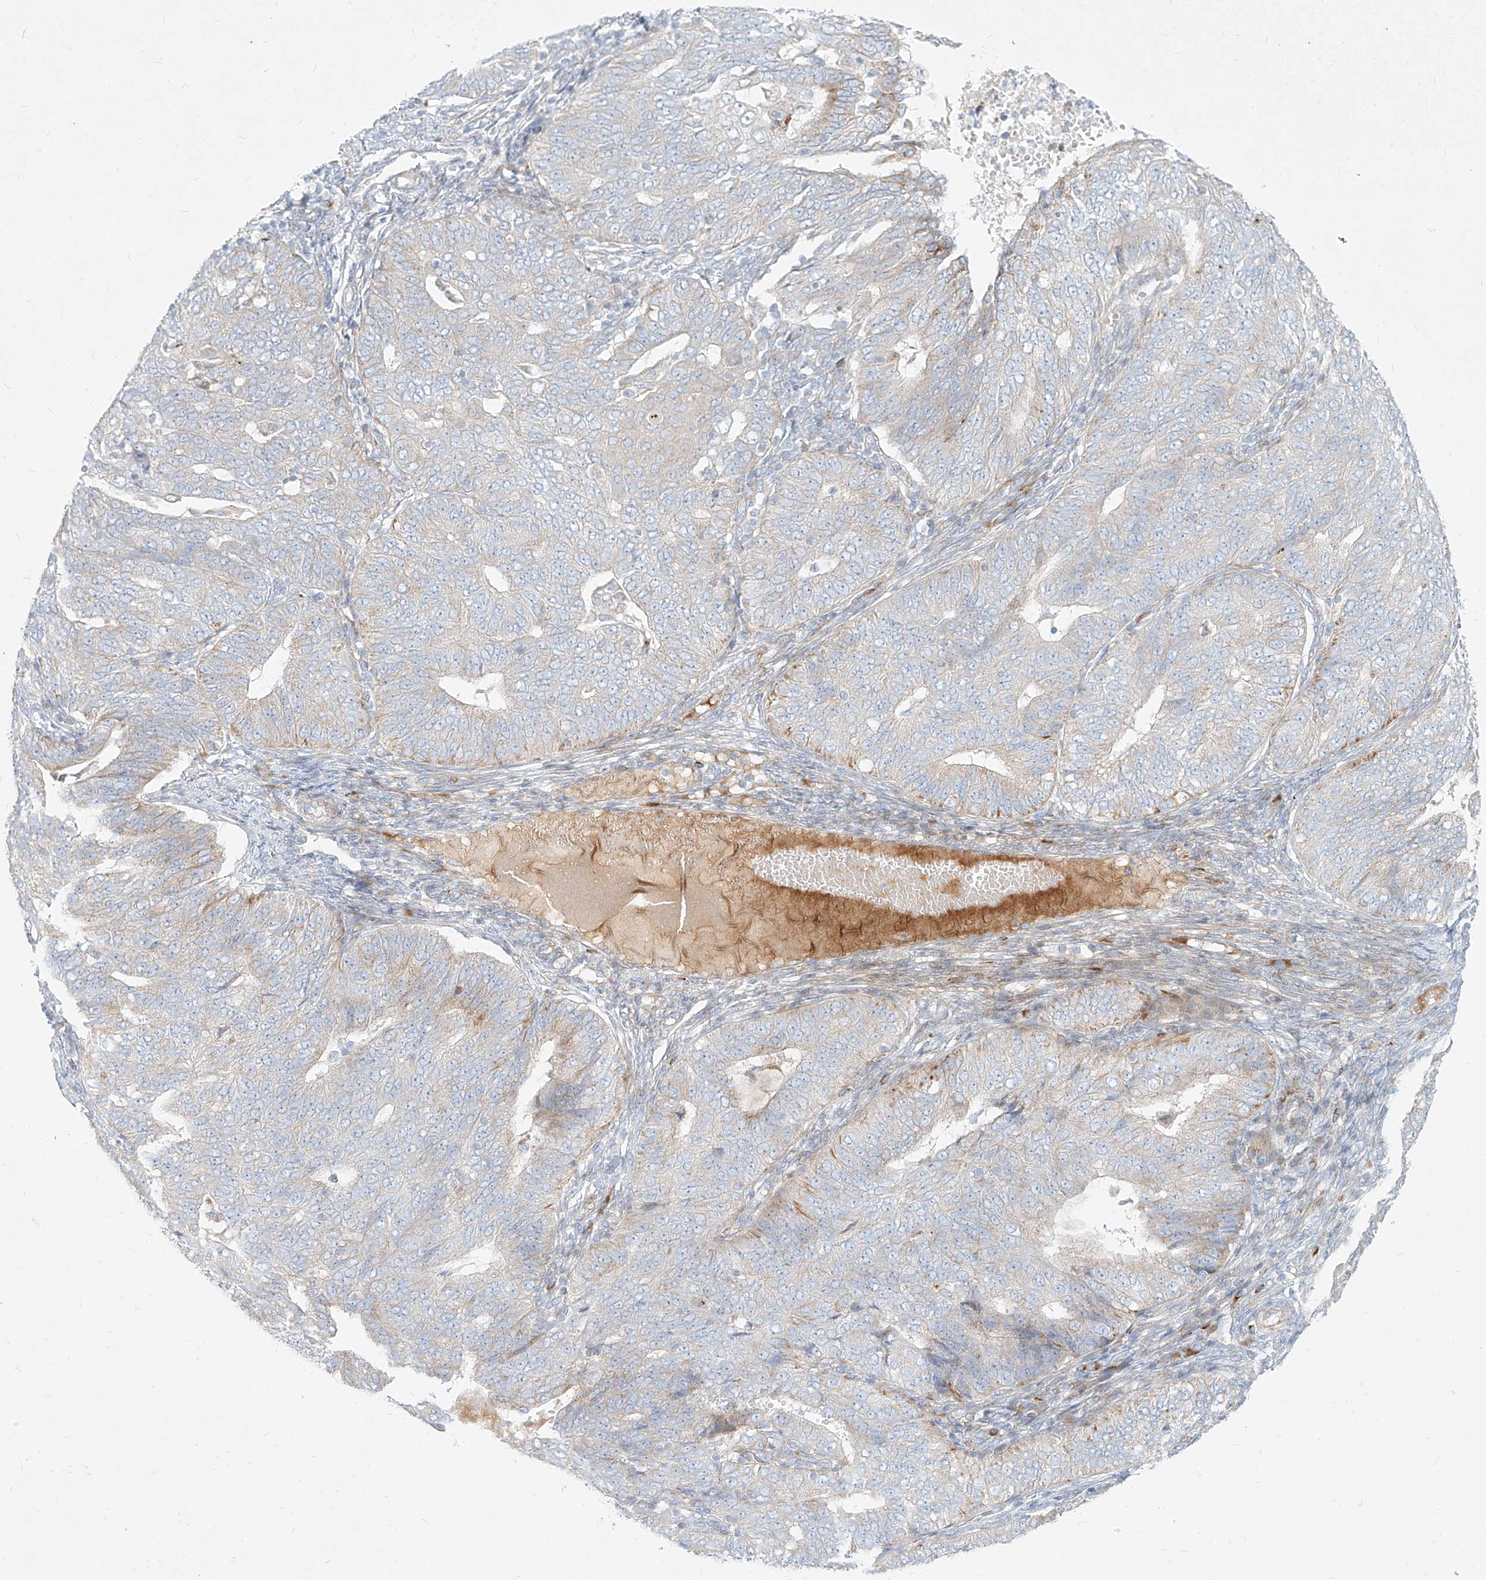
{"staining": {"intensity": "weak", "quantity": "<25%", "location": "cytoplasmic/membranous"}, "tissue": "endometrial cancer", "cell_type": "Tumor cells", "image_type": "cancer", "snomed": [{"axis": "morphology", "description": "Adenocarcinoma, NOS"}, {"axis": "topography", "description": "Endometrium"}], "caption": "There is no significant positivity in tumor cells of endometrial cancer (adenocarcinoma).", "gene": "MTX2", "patient": {"sex": "female", "age": 32}}